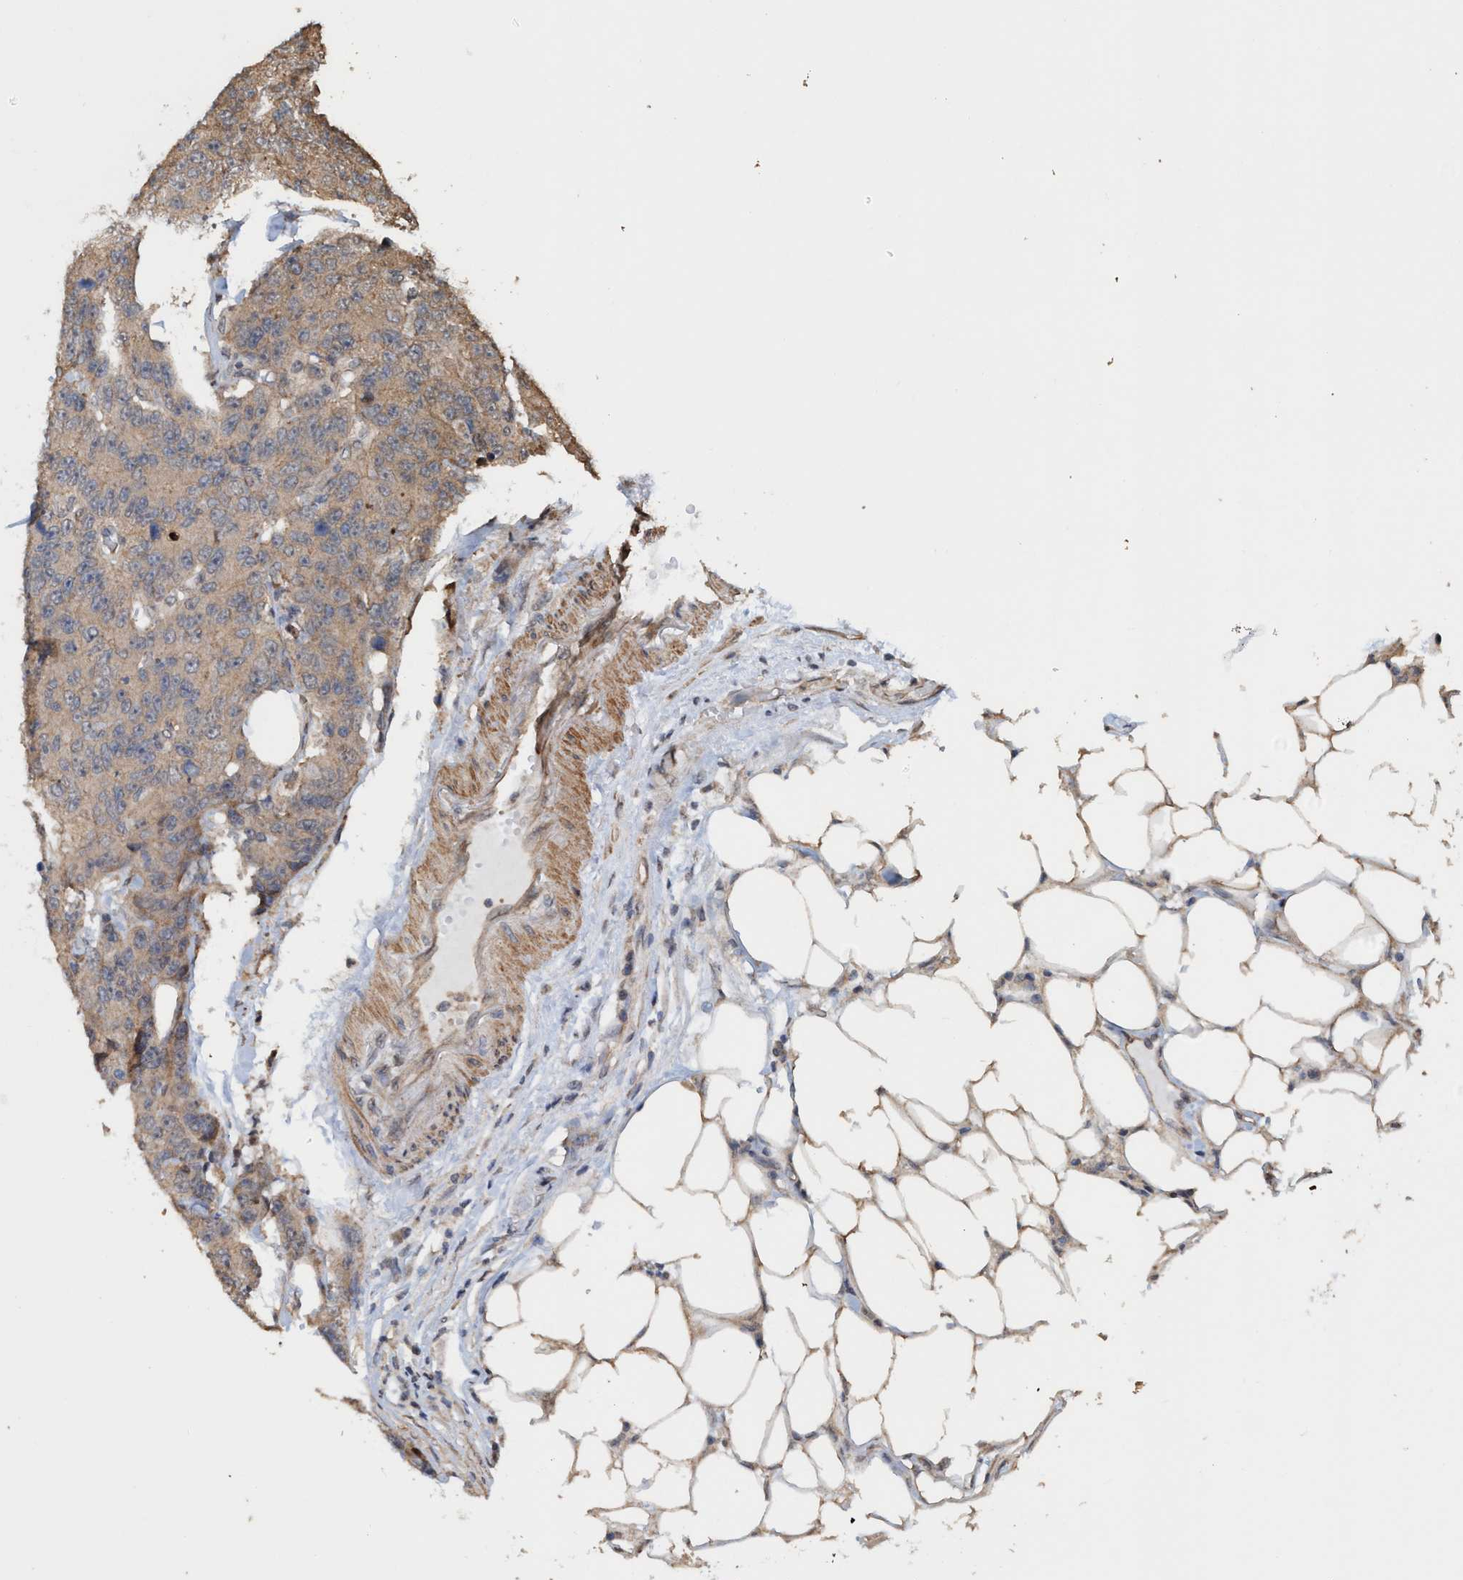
{"staining": {"intensity": "weak", "quantity": "25%-75%", "location": "cytoplasmic/membranous"}, "tissue": "colorectal cancer", "cell_type": "Tumor cells", "image_type": "cancer", "snomed": [{"axis": "morphology", "description": "Adenocarcinoma, NOS"}, {"axis": "topography", "description": "Colon"}], "caption": "Adenocarcinoma (colorectal) stained for a protein displays weak cytoplasmic/membranous positivity in tumor cells.", "gene": "TRPC7", "patient": {"sex": "female", "age": 86}}